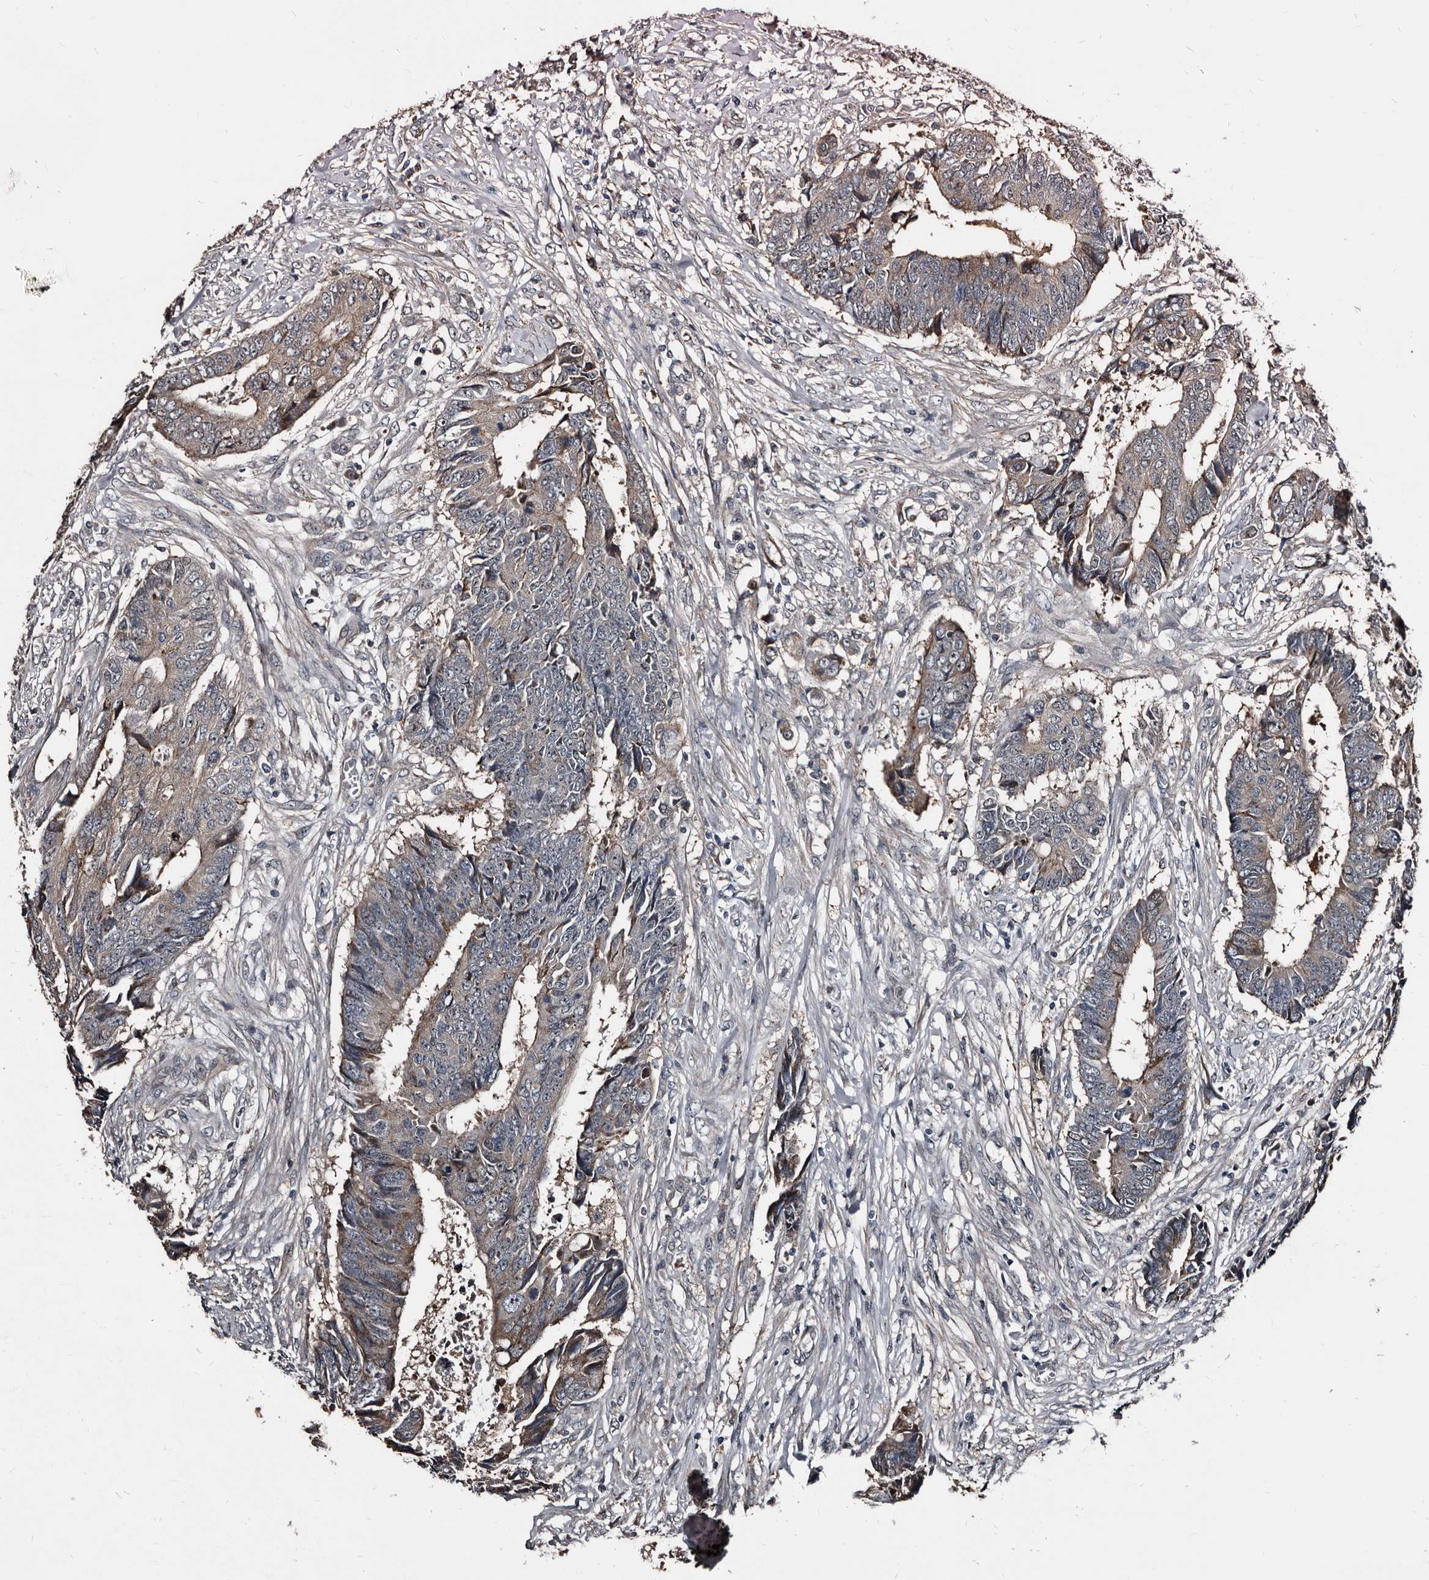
{"staining": {"intensity": "weak", "quantity": "25%-75%", "location": "cytoplasmic/membranous"}, "tissue": "colorectal cancer", "cell_type": "Tumor cells", "image_type": "cancer", "snomed": [{"axis": "morphology", "description": "Adenocarcinoma, NOS"}, {"axis": "topography", "description": "Rectum"}], "caption": "Immunohistochemistry image of neoplastic tissue: colorectal cancer (adenocarcinoma) stained using immunohistochemistry (IHC) shows low levels of weak protein expression localized specifically in the cytoplasmic/membranous of tumor cells, appearing as a cytoplasmic/membranous brown color.", "gene": "DHPS", "patient": {"sex": "male", "age": 84}}